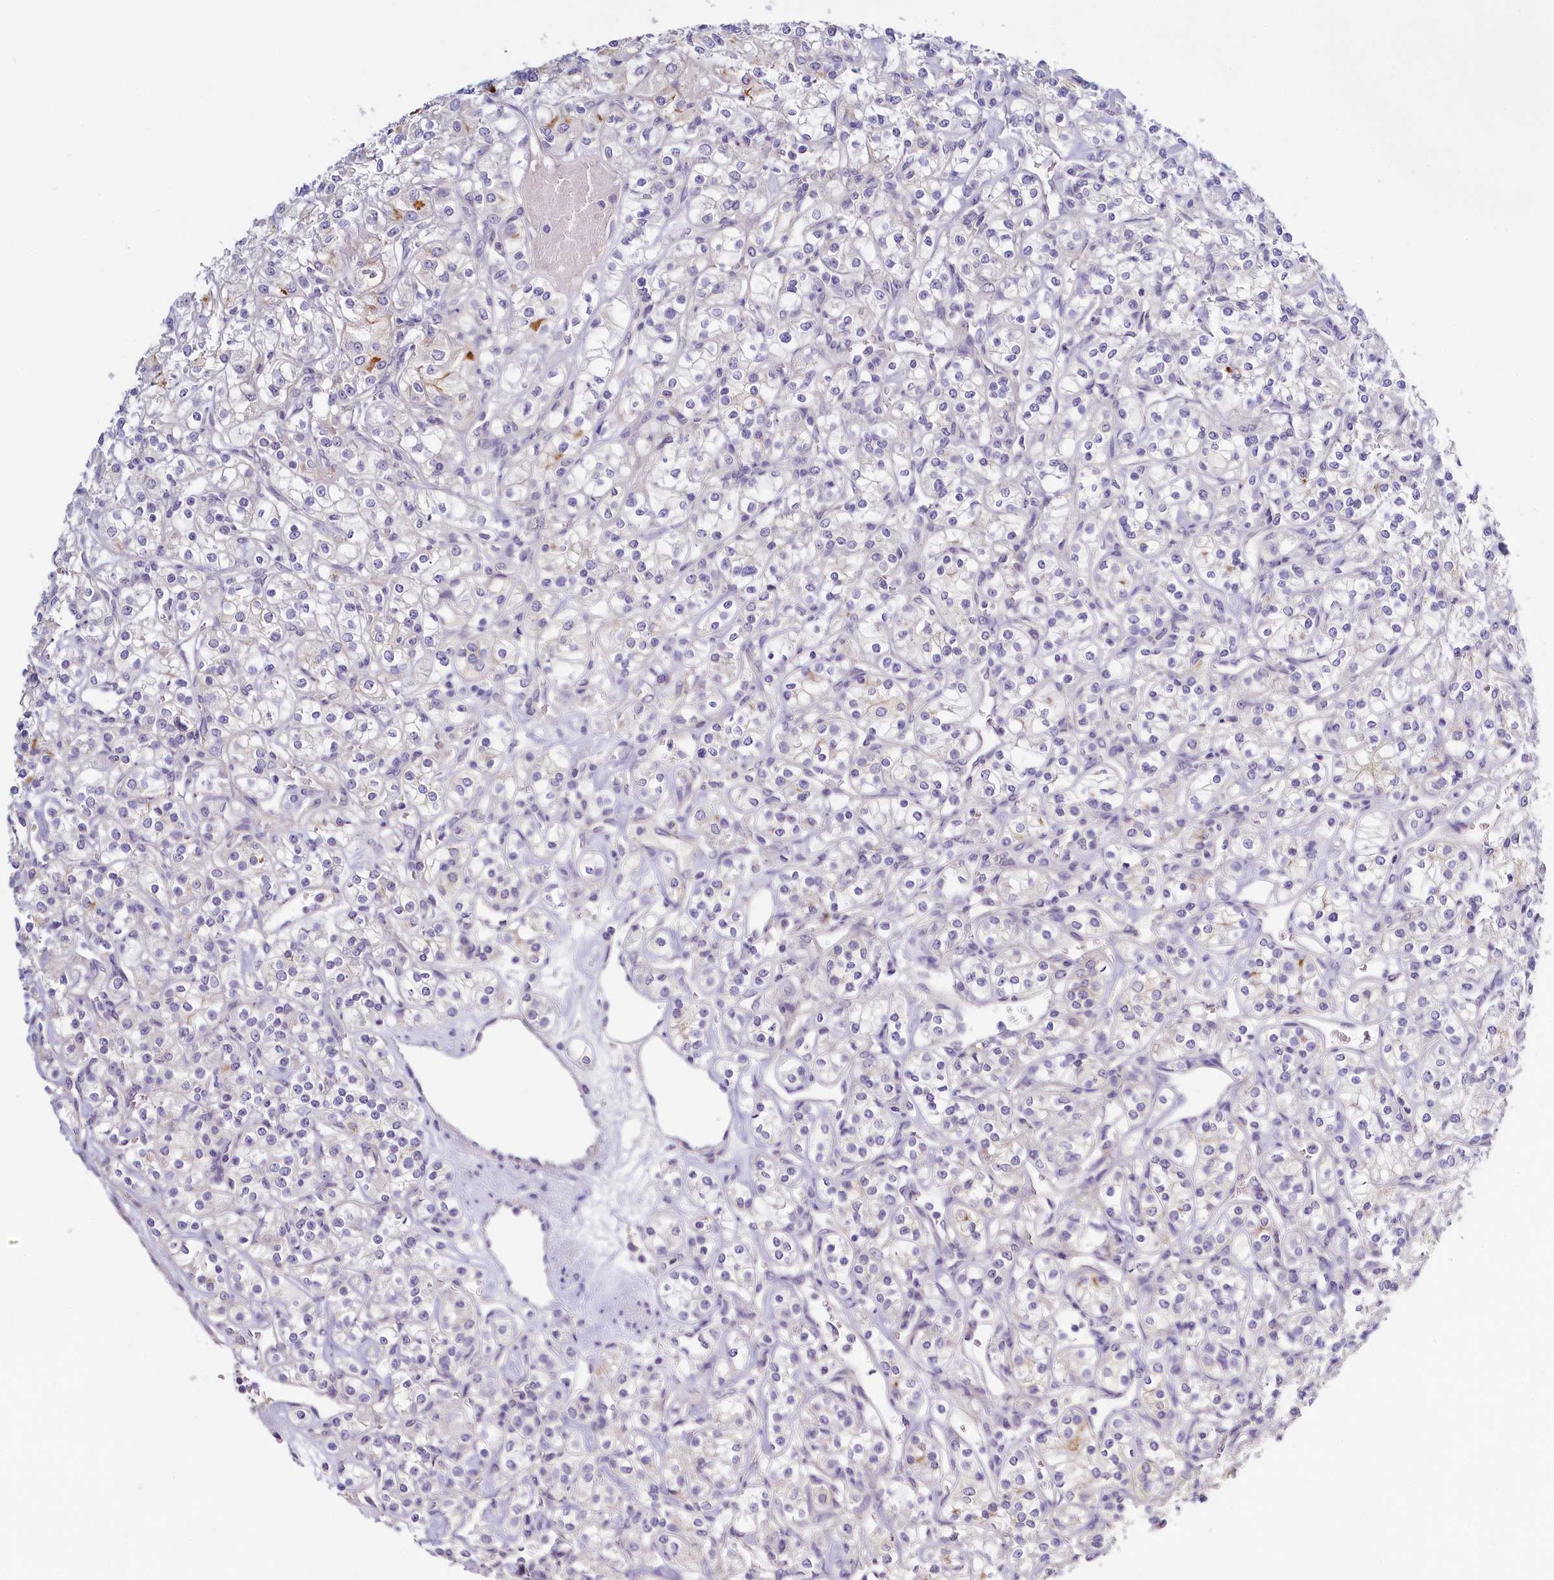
{"staining": {"intensity": "weak", "quantity": "<25%", "location": "cytoplasmic/membranous"}, "tissue": "renal cancer", "cell_type": "Tumor cells", "image_type": "cancer", "snomed": [{"axis": "morphology", "description": "Adenocarcinoma, NOS"}, {"axis": "topography", "description": "Kidney"}], "caption": "Immunohistochemical staining of human renal cancer reveals no significant staining in tumor cells.", "gene": "PDE6D", "patient": {"sex": "male", "age": 77}}